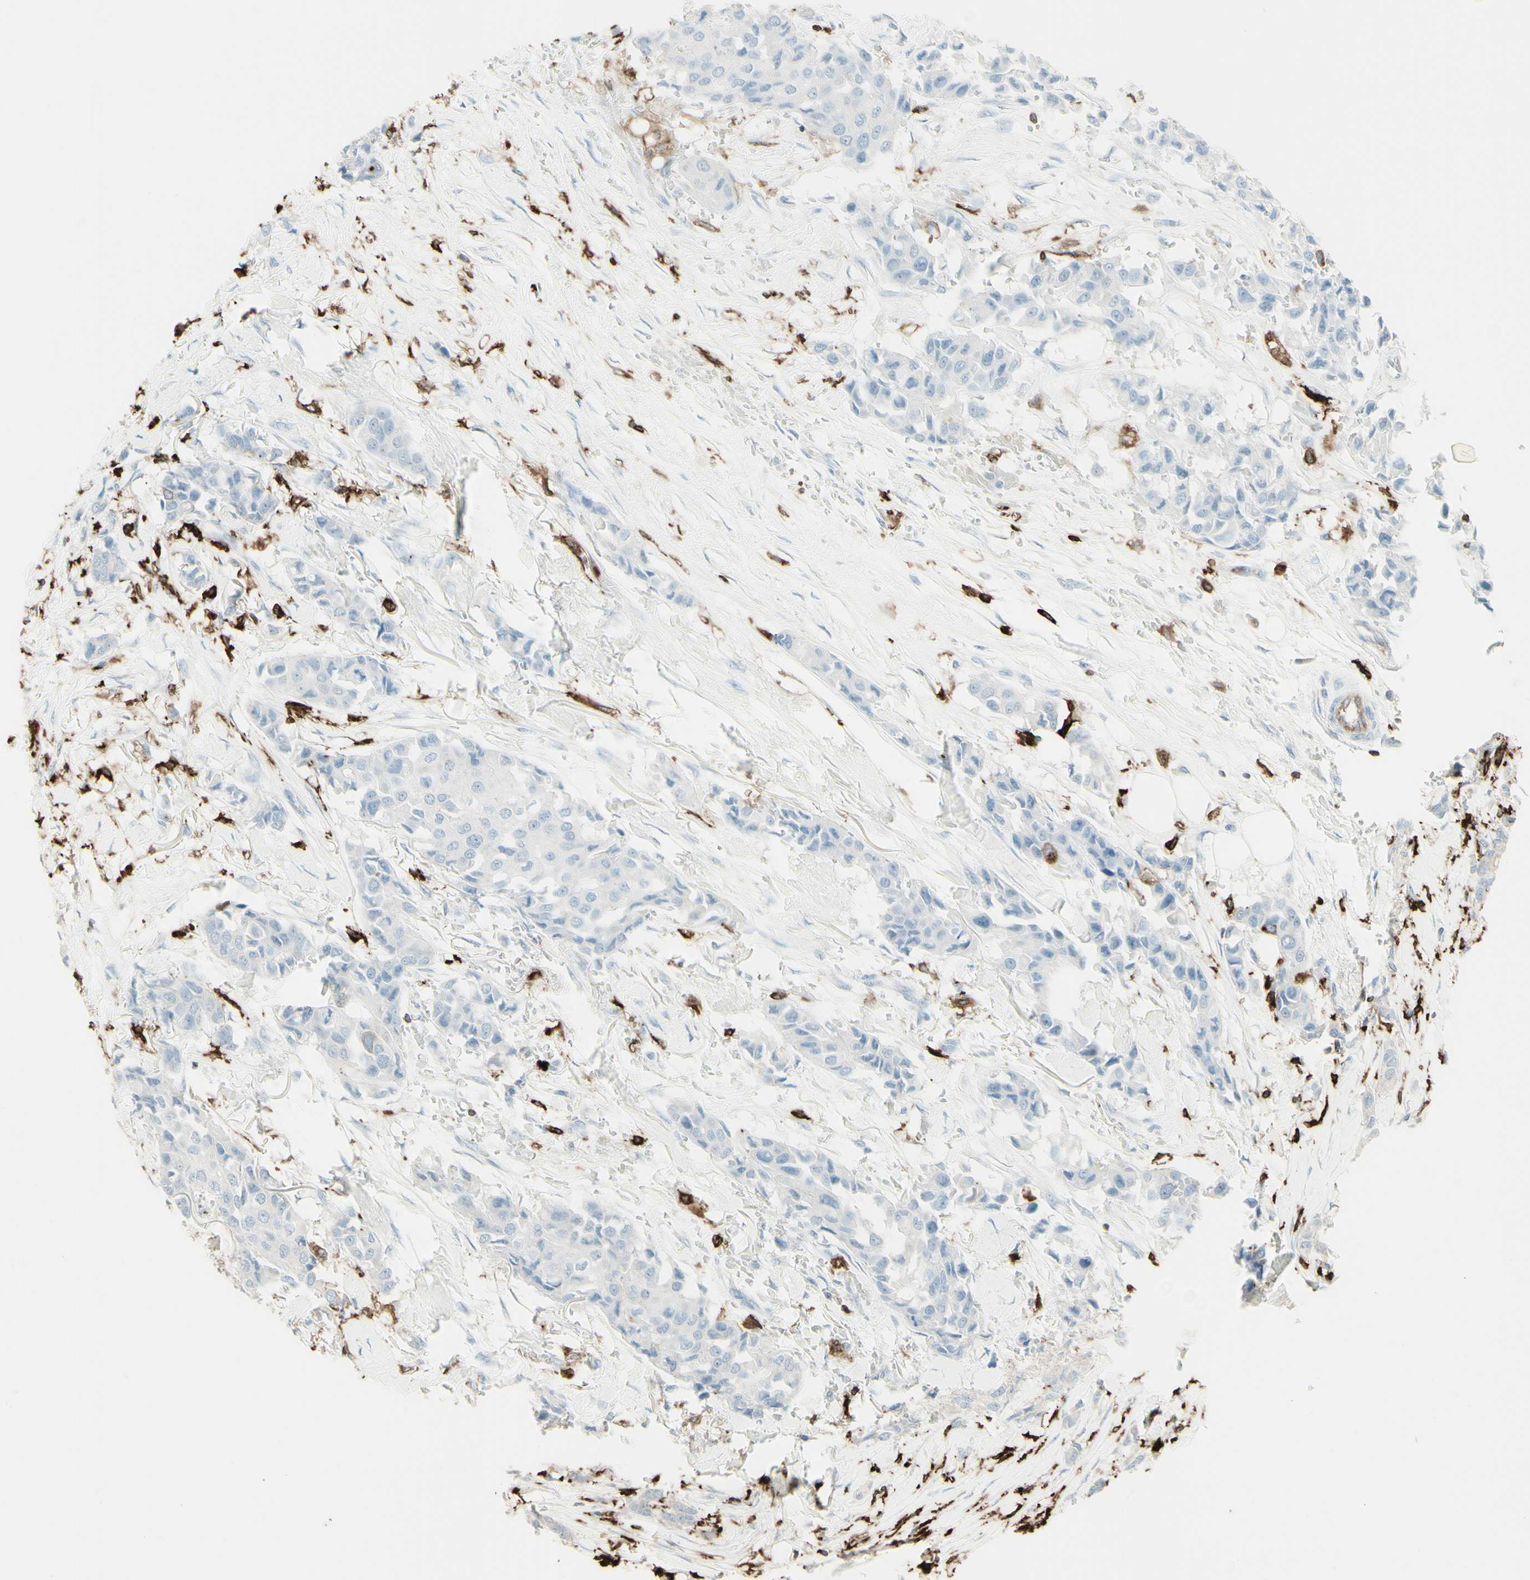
{"staining": {"intensity": "negative", "quantity": "none", "location": "none"}, "tissue": "breast cancer", "cell_type": "Tumor cells", "image_type": "cancer", "snomed": [{"axis": "morphology", "description": "Duct carcinoma"}, {"axis": "topography", "description": "Breast"}], "caption": "Tumor cells show no significant protein positivity in breast invasive ductal carcinoma.", "gene": "HLA-DPB1", "patient": {"sex": "female", "age": 80}}